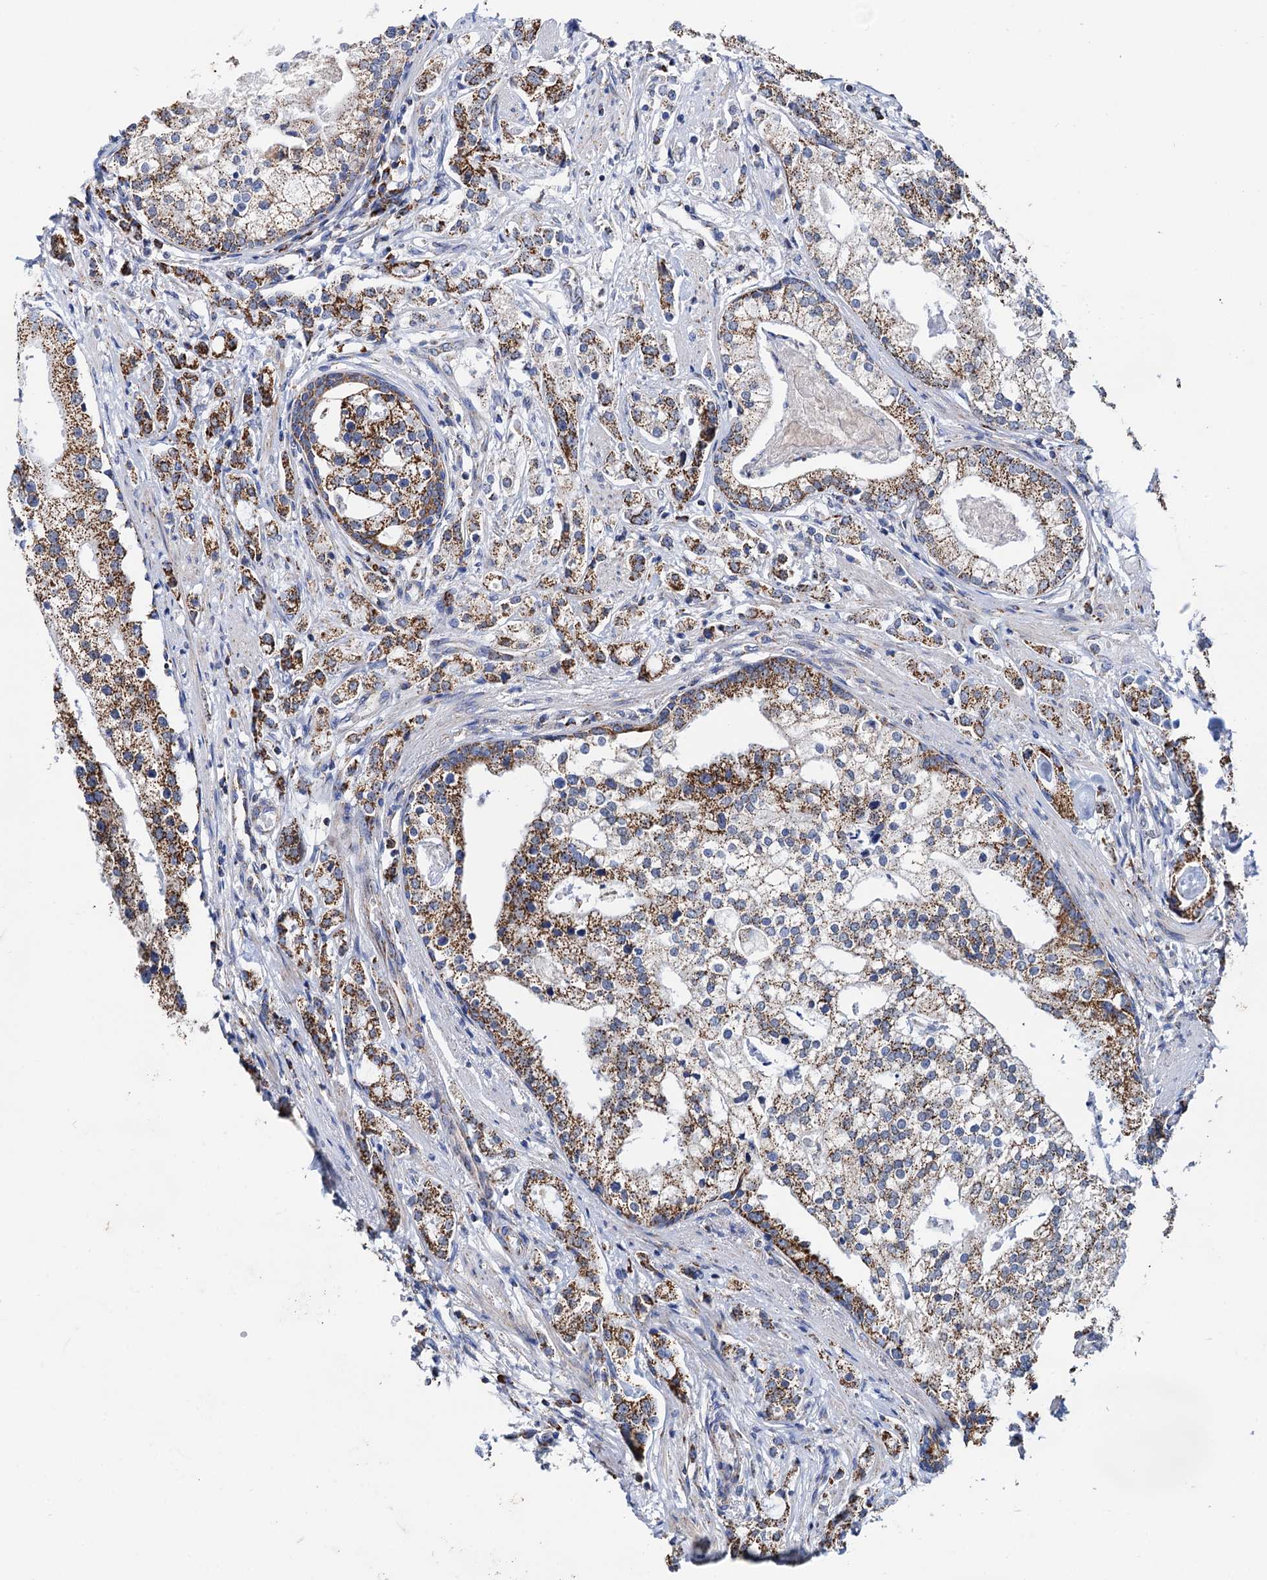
{"staining": {"intensity": "strong", "quantity": ">75%", "location": "cytoplasmic/membranous"}, "tissue": "prostate cancer", "cell_type": "Tumor cells", "image_type": "cancer", "snomed": [{"axis": "morphology", "description": "Adenocarcinoma, High grade"}, {"axis": "topography", "description": "Prostate"}], "caption": "DAB (3,3'-diaminobenzidine) immunohistochemical staining of human prostate high-grade adenocarcinoma exhibits strong cytoplasmic/membranous protein staining in about >75% of tumor cells. The staining was performed using DAB (3,3'-diaminobenzidine) to visualize the protein expression in brown, while the nuclei were stained in blue with hematoxylin (Magnification: 20x).", "gene": "C2CD3", "patient": {"sex": "male", "age": 69}}